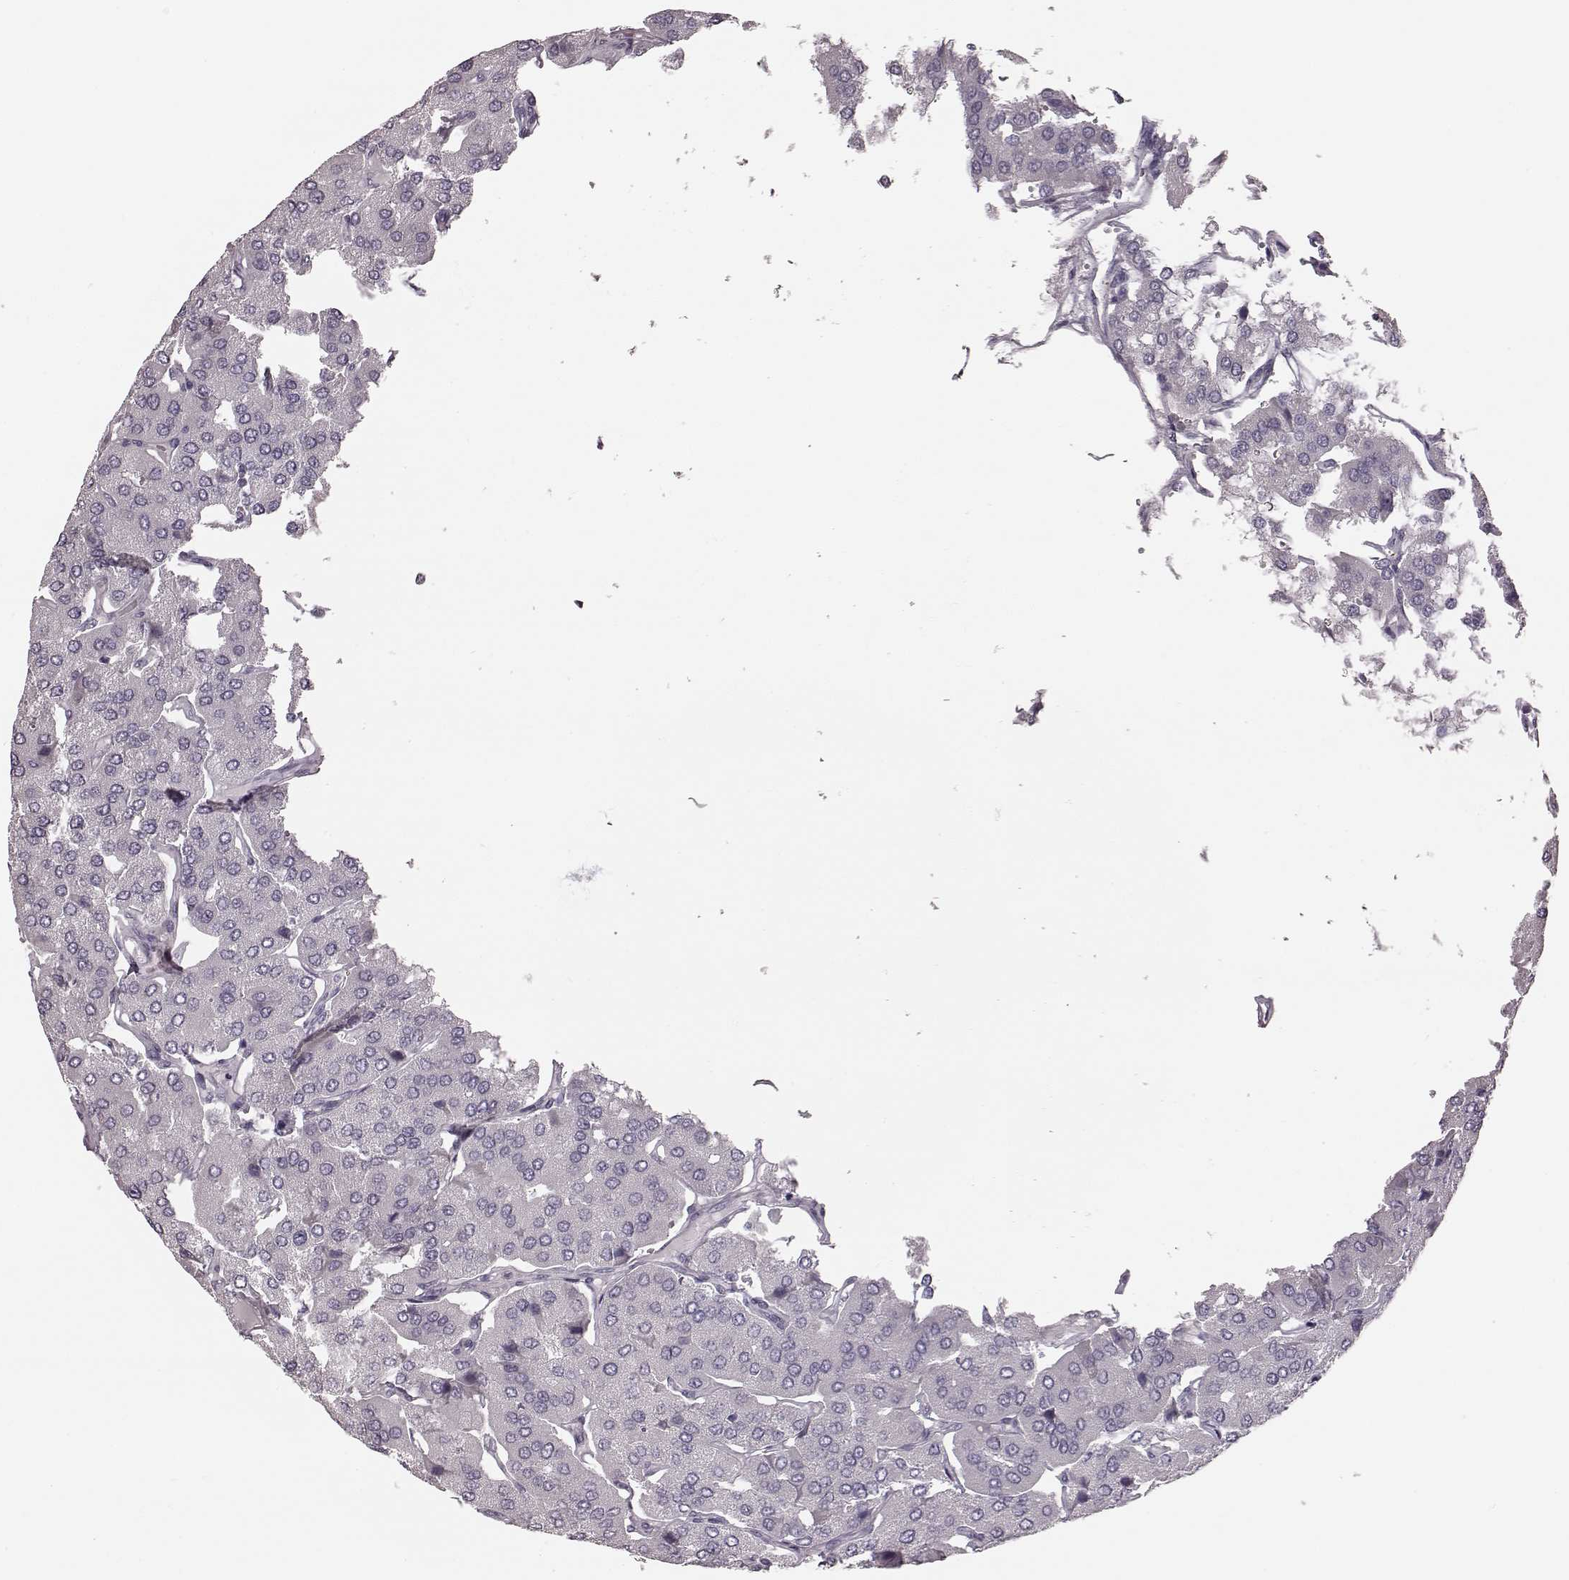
{"staining": {"intensity": "negative", "quantity": "none", "location": "none"}, "tissue": "parathyroid gland", "cell_type": "Glandular cells", "image_type": "normal", "snomed": [{"axis": "morphology", "description": "Normal tissue, NOS"}, {"axis": "morphology", "description": "Adenoma, NOS"}, {"axis": "topography", "description": "Parathyroid gland"}], "caption": "Immunohistochemical staining of normal human parathyroid gland demonstrates no significant positivity in glandular cells. (Brightfield microscopy of DAB immunohistochemistry (IHC) at high magnification).", "gene": "ZNF433", "patient": {"sex": "female", "age": 86}}